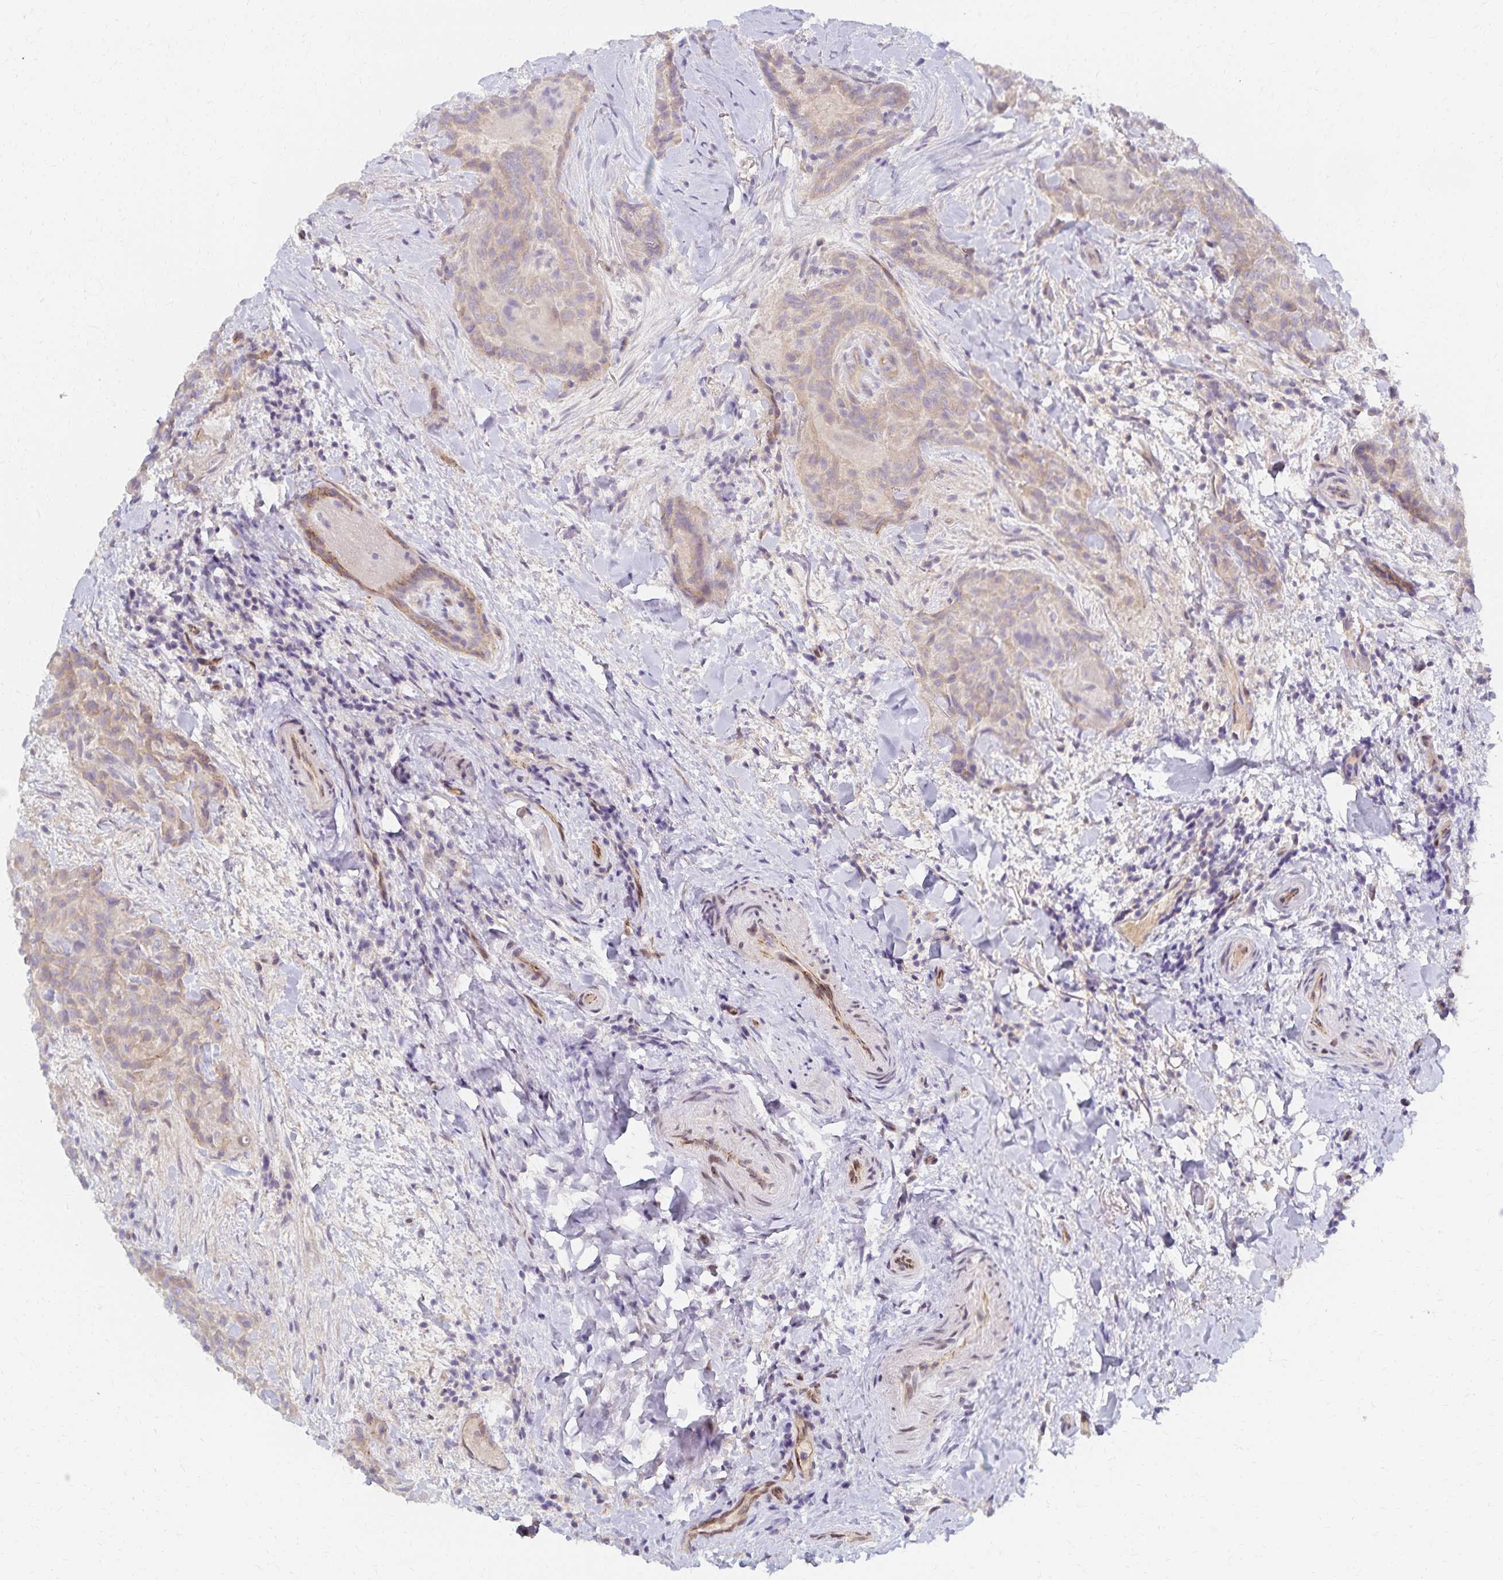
{"staining": {"intensity": "weak", "quantity": "25%-75%", "location": "cytoplasmic/membranous"}, "tissue": "thyroid cancer", "cell_type": "Tumor cells", "image_type": "cancer", "snomed": [{"axis": "morphology", "description": "Papillary adenocarcinoma, NOS"}, {"axis": "topography", "description": "Thyroid gland"}], "caption": "The immunohistochemical stain shows weak cytoplasmic/membranous expression in tumor cells of thyroid cancer tissue.", "gene": "RAB9B", "patient": {"sex": "female", "age": 61}}